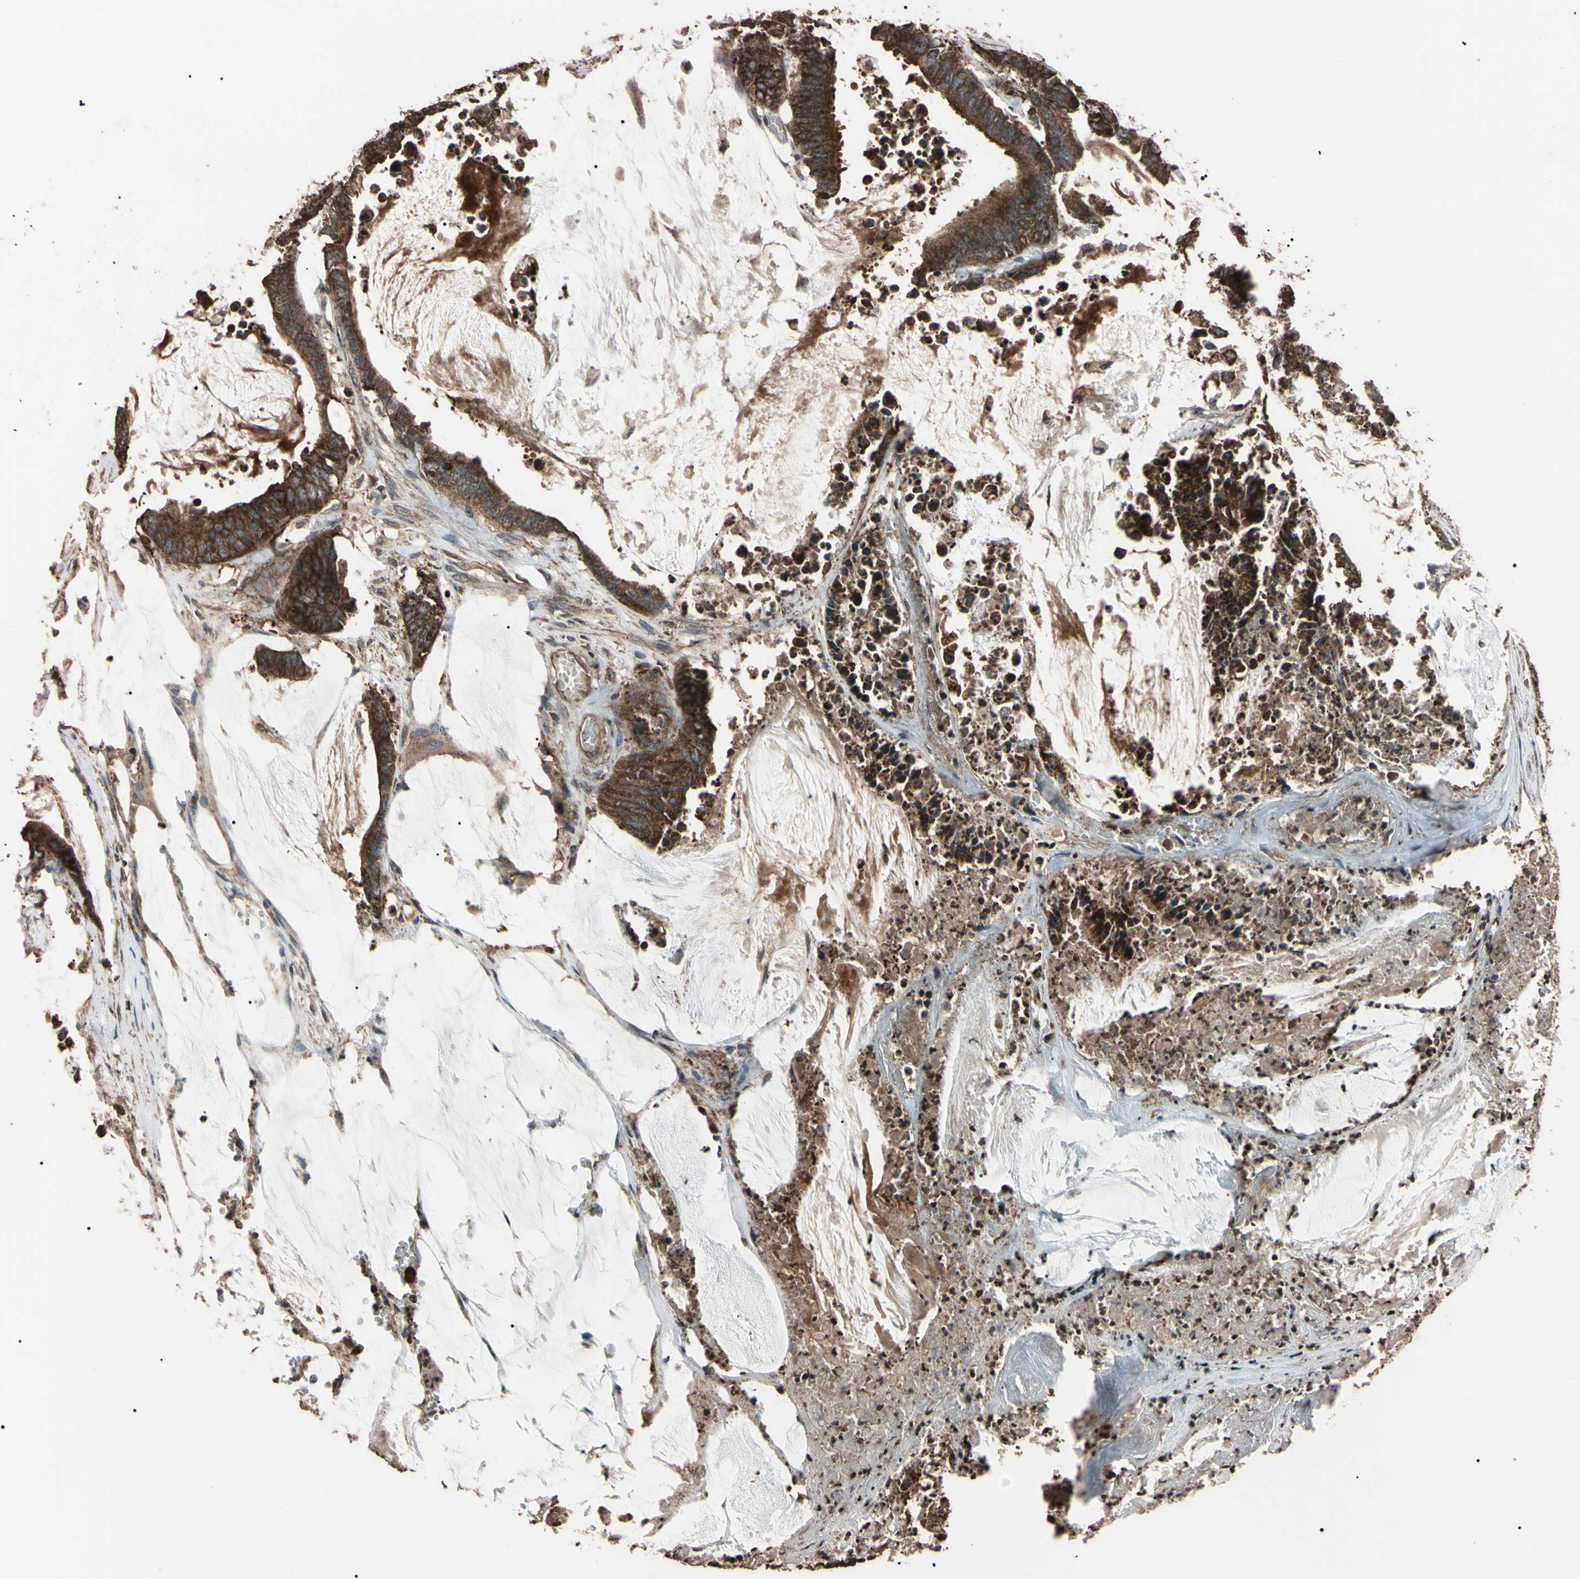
{"staining": {"intensity": "strong", "quantity": ">75%", "location": "cytoplasmic/membranous"}, "tissue": "colorectal cancer", "cell_type": "Tumor cells", "image_type": "cancer", "snomed": [{"axis": "morphology", "description": "Adenocarcinoma, NOS"}, {"axis": "topography", "description": "Rectum"}], "caption": "Tumor cells show strong cytoplasmic/membranous expression in about >75% of cells in adenocarcinoma (colorectal).", "gene": "TNFRSF1A", "patient": {"sex": "female", "age": 66}}